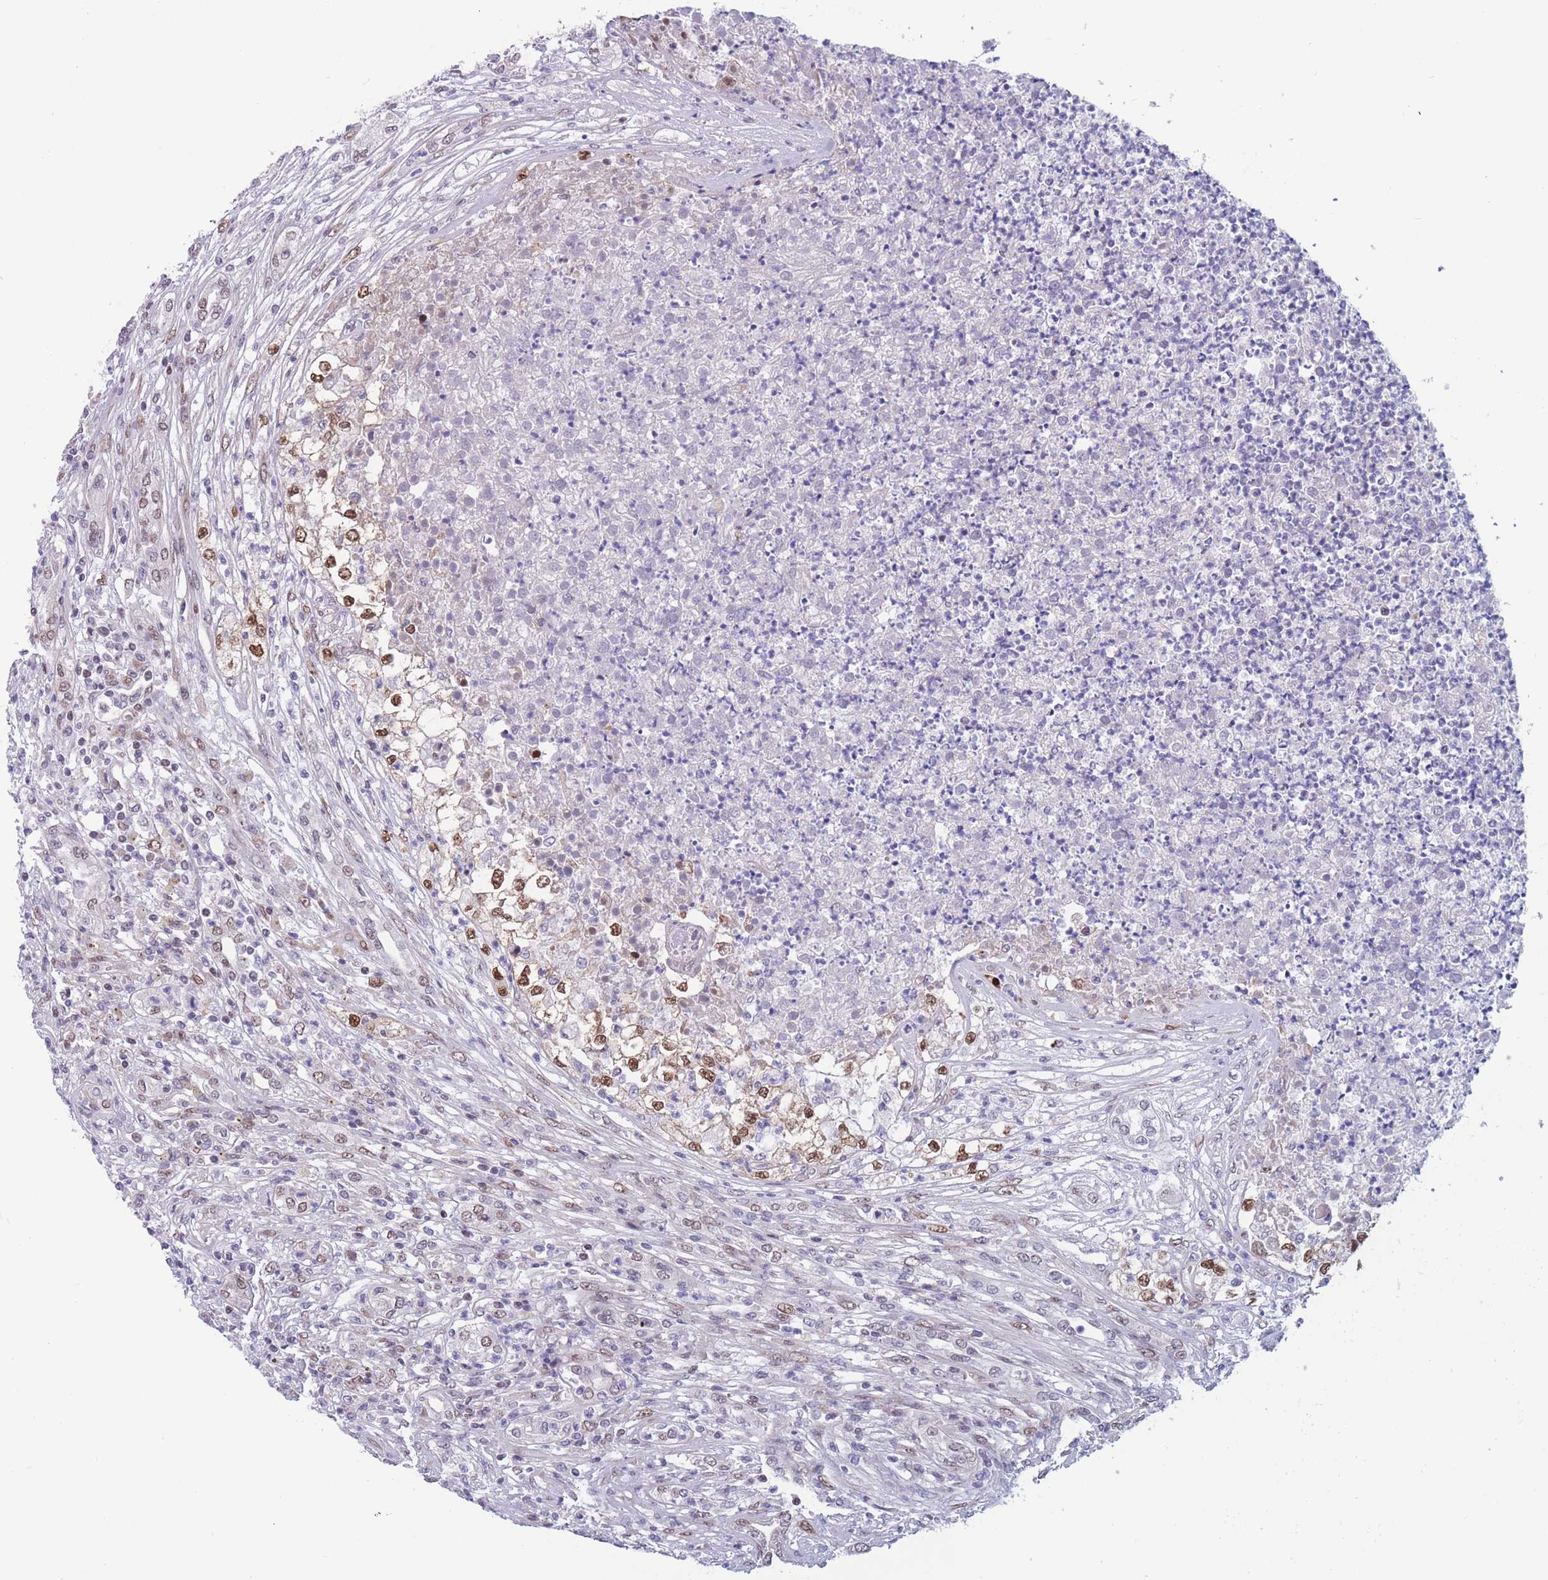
{"staining": {"intensity": "moderate", "quantity": ">75%", "location": "nuclear"}, "tissue": "renal cancer", "cell_type": "Tumor cells", "image_type": "cancer", "snomed": [{"axis": "morphology", "description": "Adenocarcinoma, NOS"}, {"axis": "topography", "description": "Kidney"}], "caption": "Protein staining by immunohistochemistry (IHC) displays moderate nuclear positivity in about >75% of tumor cells in adenocarcinoma (renal). (Stains: DAB (3,3'-diaminobenzidine) in brown, nuclei in blue, Microscopy: brightfield microscopy at high magnification).", "gene": "BCL9L", "patient": {"sex": "female", "age": 54}}